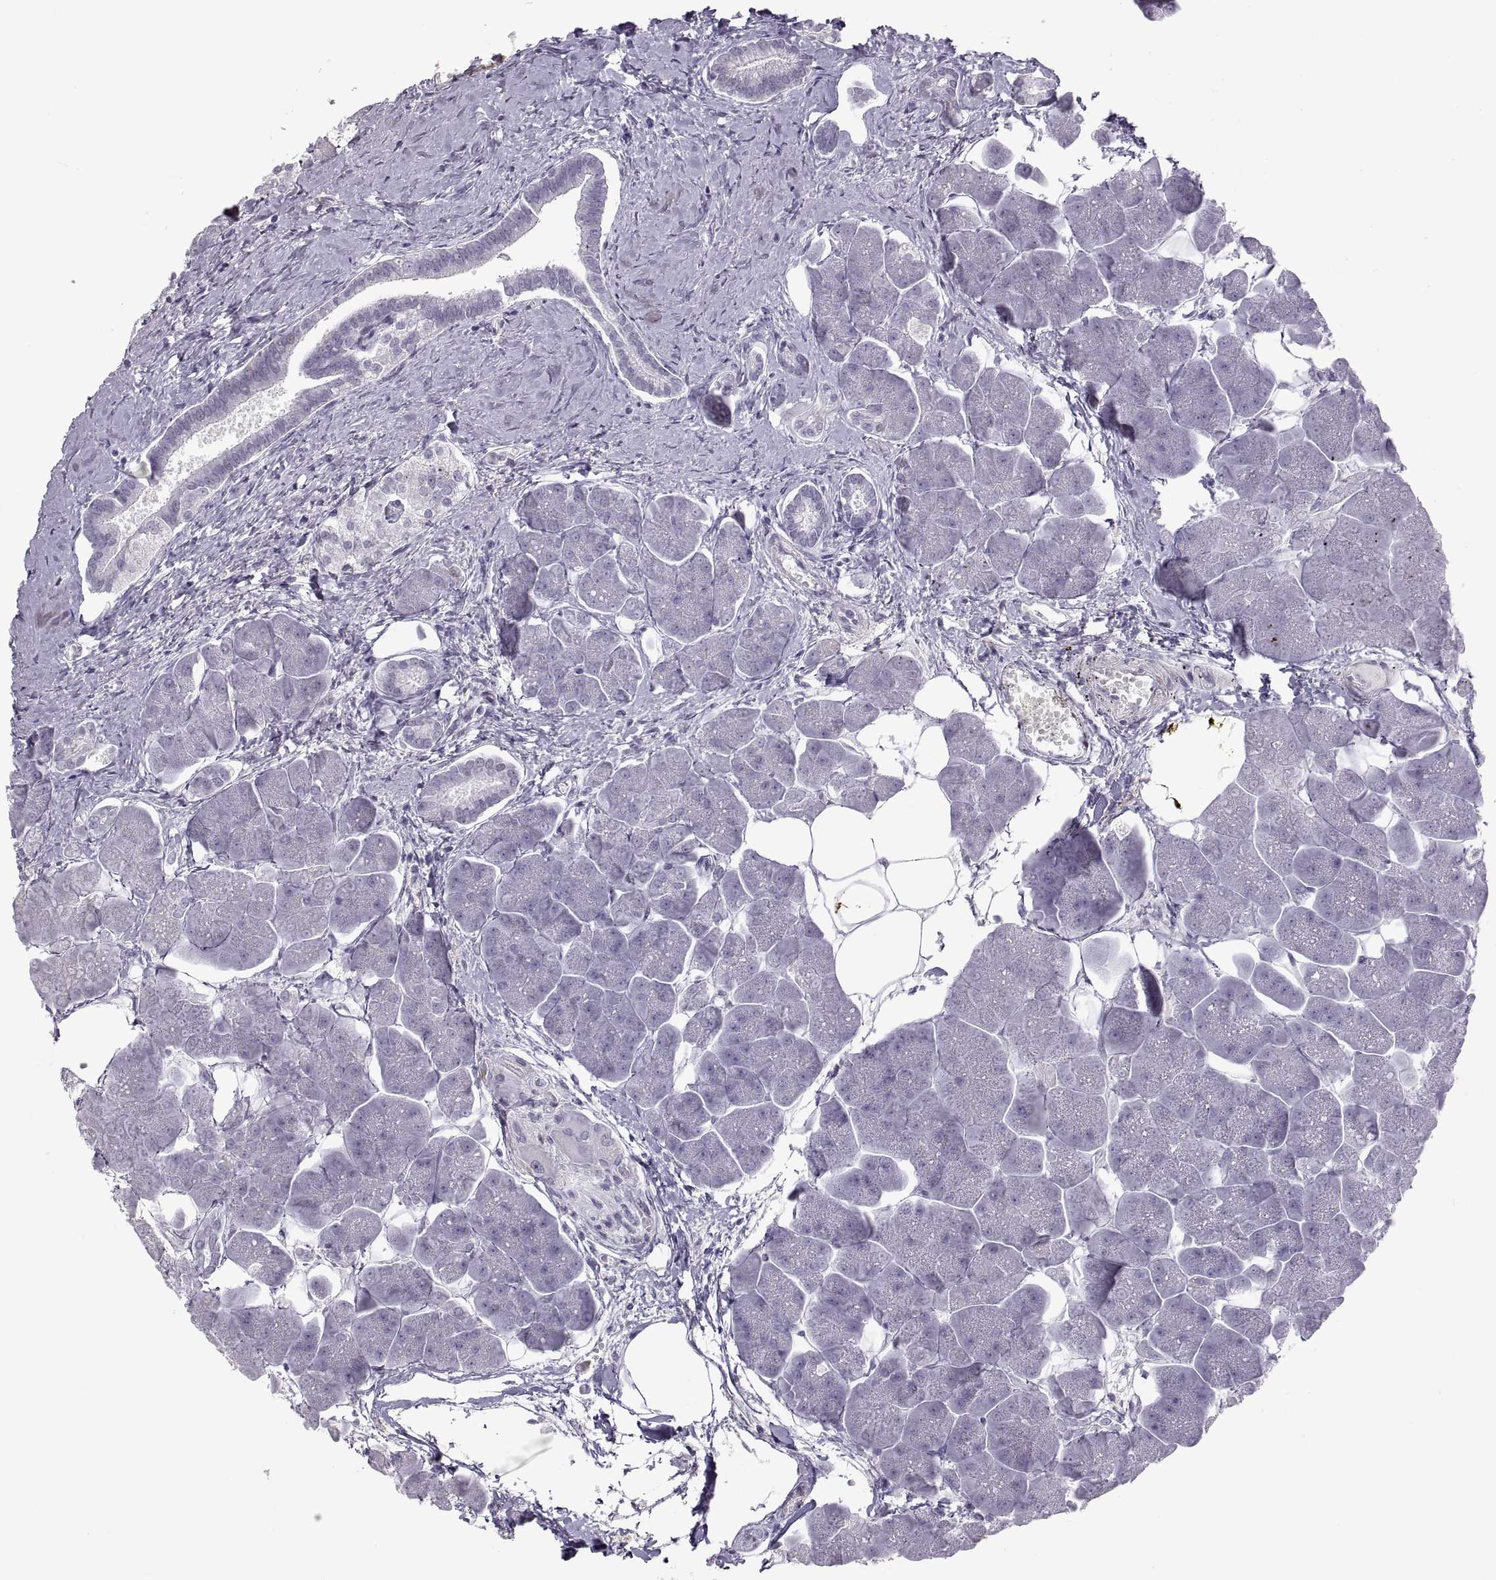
{"staining": {"intensity": "negative", "quantity": "none", "location": "none"}, "tissue": "pancreas", "cell_type": "Exocrine glandular cells", "image_type": "normal", "snomed": [{"axis": "morphology", "description": "Normal tissue, NOS"}, {"axis": "topography", "description": "Adipose tissue"}, {"axis": "topography", "description": "Pancreas"}, {"axis": "topography", "description": "Peripheral nerve tissue"}], "caption": "DAB (3,3'-diaminobenzidine) immunohistochemical staining of unremarkable pancreas shows no significant positivity in exocrine glandular cells. (DAB (3,3'-diaminobenzidine) immunohistochemistry with hematoxylin counter stain).", "gene": "NANOS3", "patient": {"sex": "female", "age": 58}}